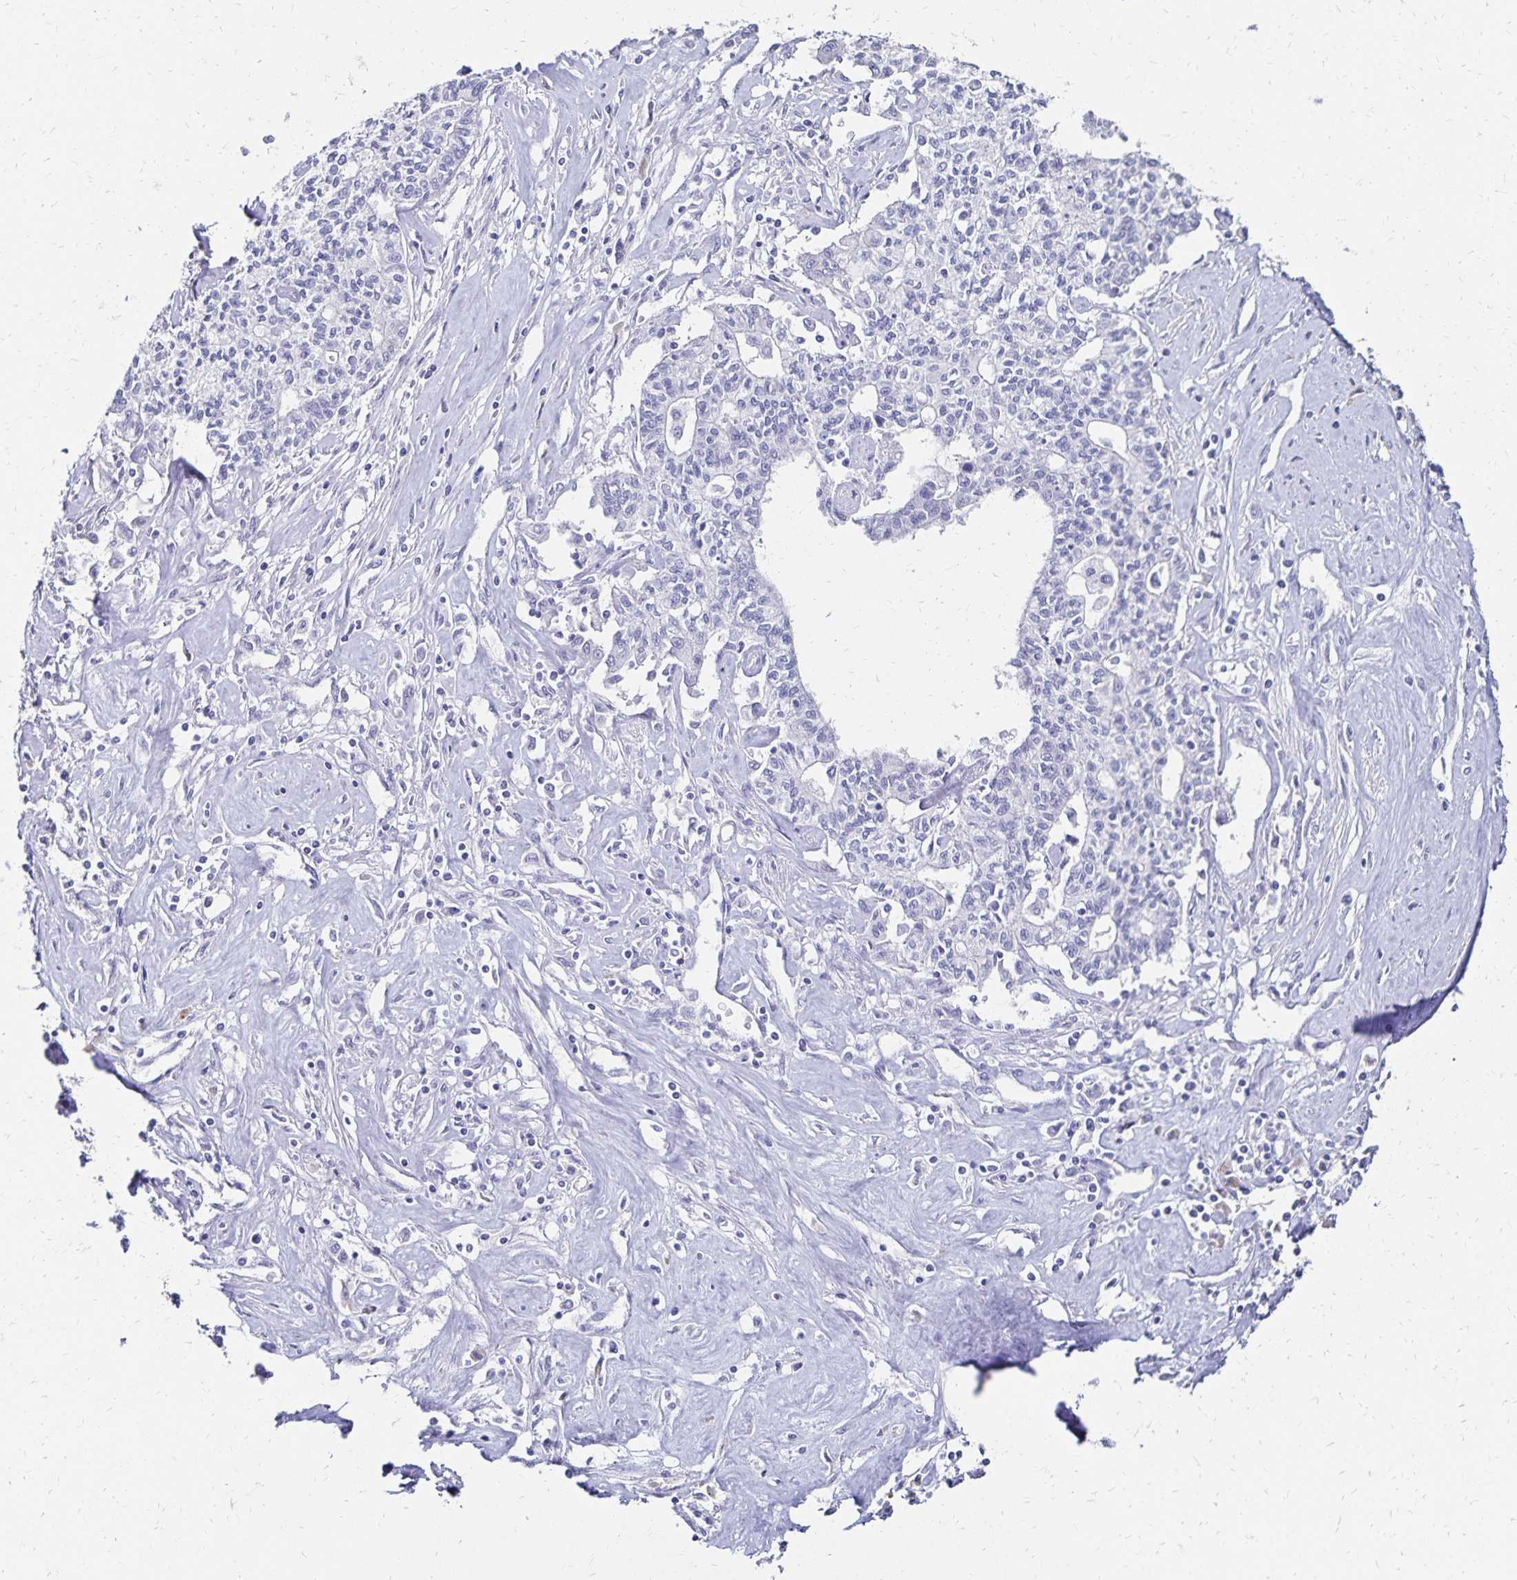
{"staining": {"intensity": "negative", "quantity": "none", "location": "none"}, "tissue": "liver cancer", "cell_type": "Tumor cells", "image_type": "cancer", "snomed": [{"axis": "morphology", "description": "Cholangiocarcinoma"}, {"axis": "topography", "description": "Liver"}], "caption": "This micrograph is of liver cholangiocarcinoma stained with immunohistochemistry (IHC) to label a protein in brown with the nuclei are counter-stained blue. There is no positivity in tumor cells.", "gene": "DYNLT4", "patient": {"sex": "female", "age": 61}}